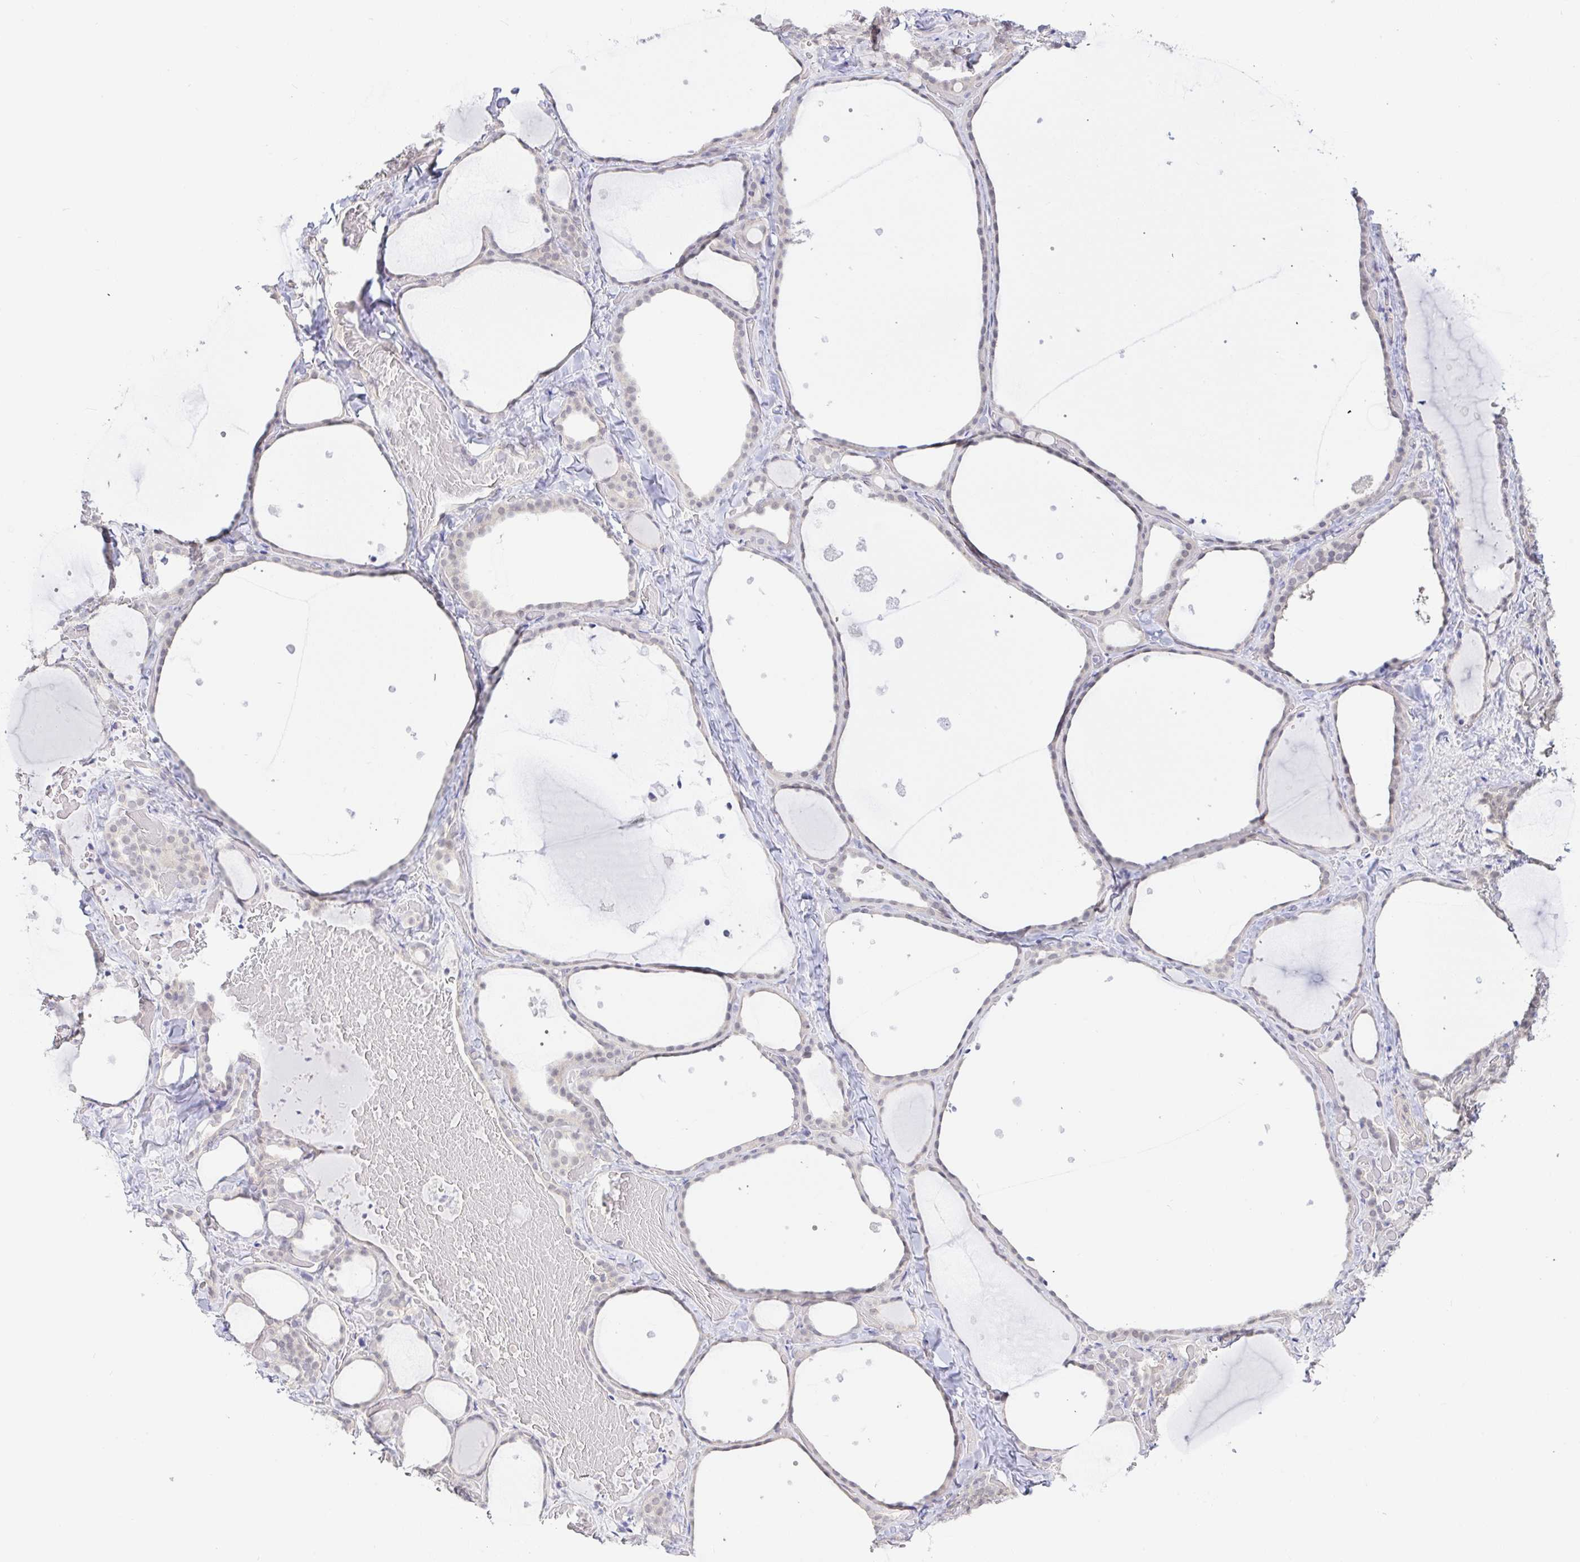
{"staining": {"intensity": "weak", "quantity": "<25%", "location": "cytoplasmic/membranous"}, "tissue": "thyroid gland", "cell_type": "Glandular cells", "image_type": "normal", "snomed": [{"axis": "morphology", "description": "Normal tissue, NOS"}, {"axis": "topography", "description": "Thyroid gland"}], "caption": "Photomicrograph shows no protein expression in glandular cells of normal thyroid gland.", "gene": "HYPK", "patient": {"sex": "female", "age": 36}}